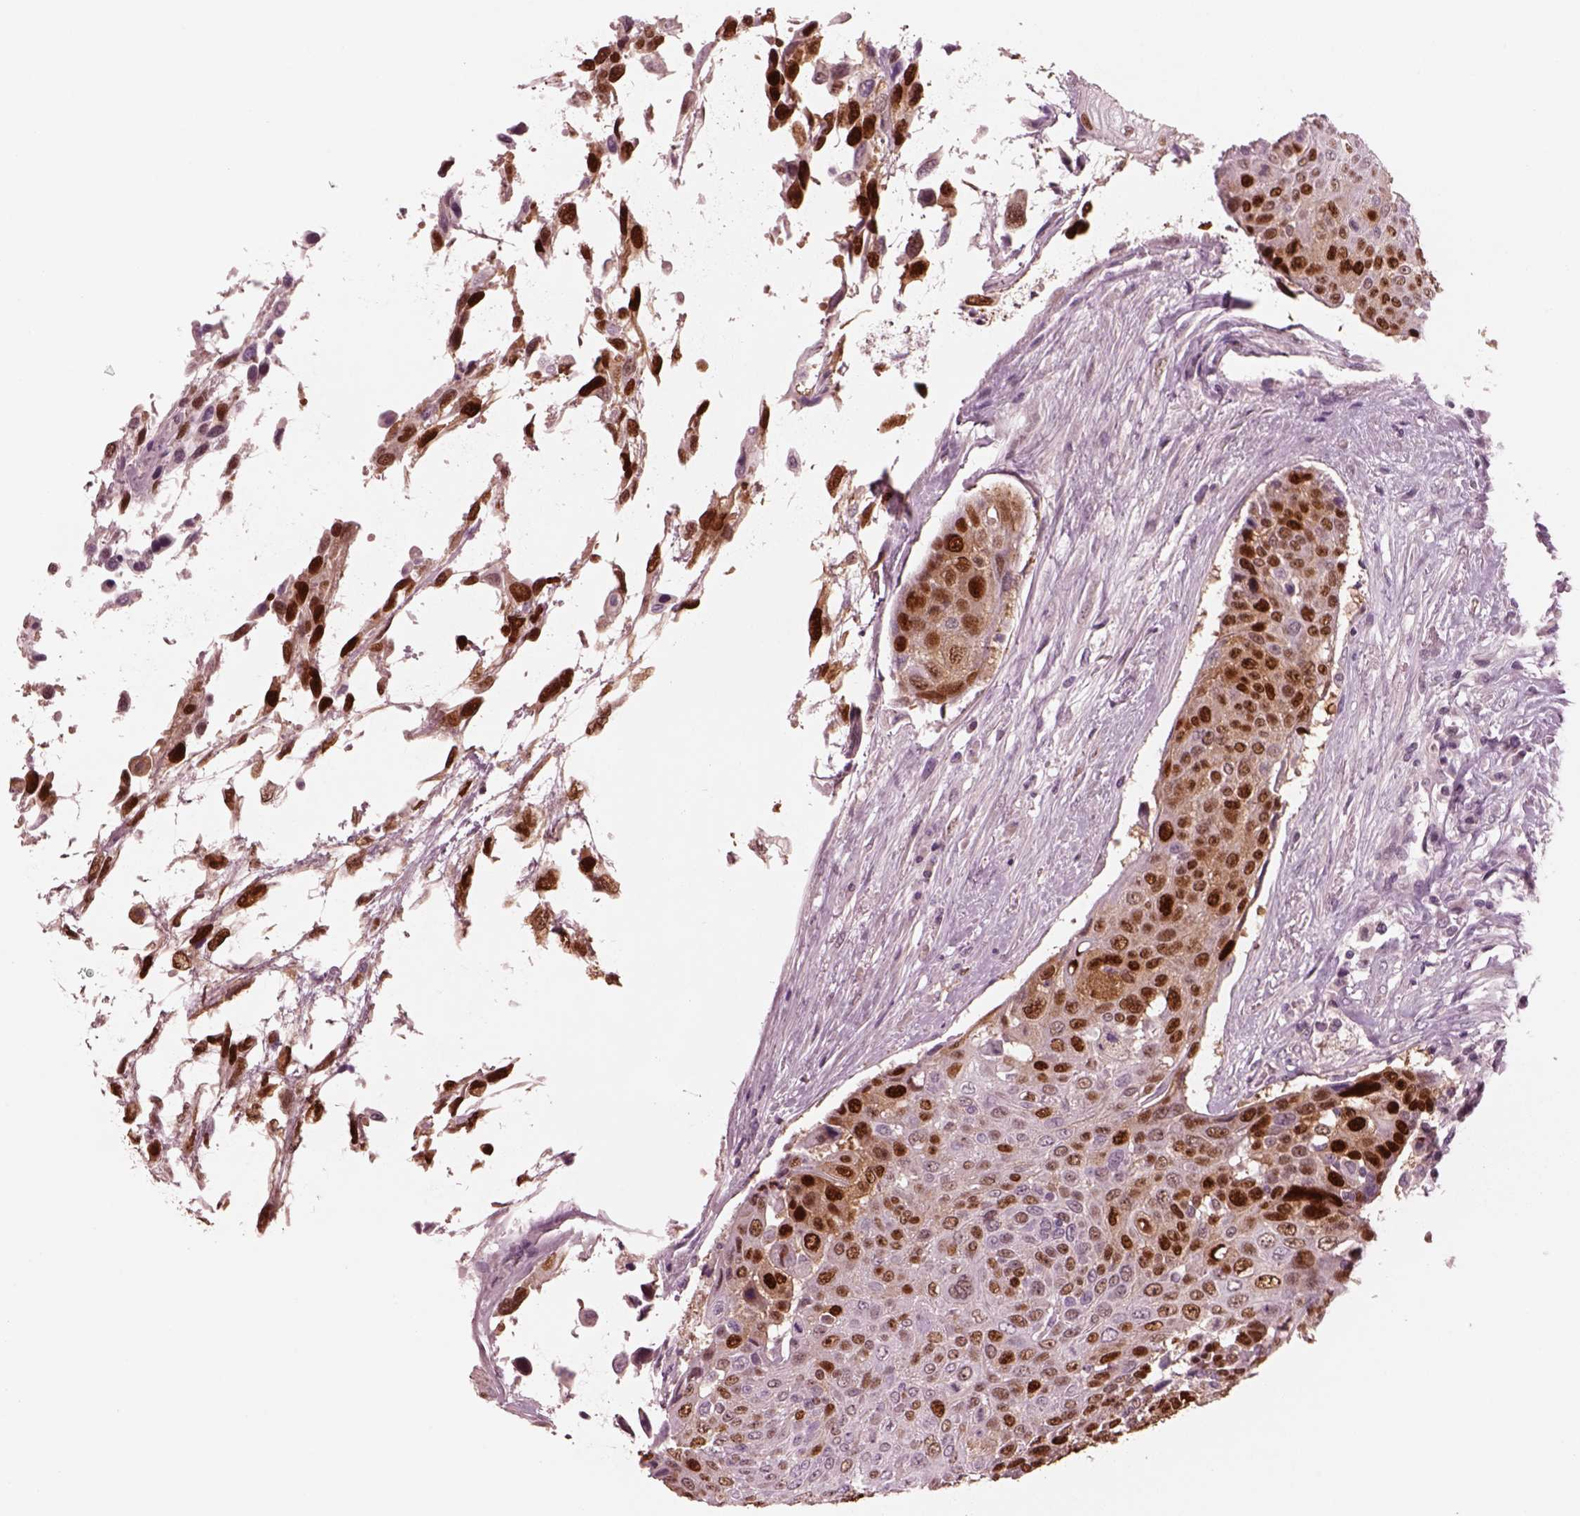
{"staining": {"intensity": "strong", "quantity": ">75%", "location": "nuclear"}, "tissue": "urothelial cancer", "cell_type": "Tumor cells", "image_type": "cancer", "snomed": [{"axis": "morphology", "description": "Urothelial carcinoma, High grade"}, {"axis": "topography", "description": "Urinary bladder"}], "caption": "This histopathology image exhibits immunohistochemistry (IHC) staining of high-grade urothelial carcinoma, with high strong nuclear staining in approximately >75% of tumor cells.", "gene": "SOX9", "patient": {"sex": "female", "age": 70}}